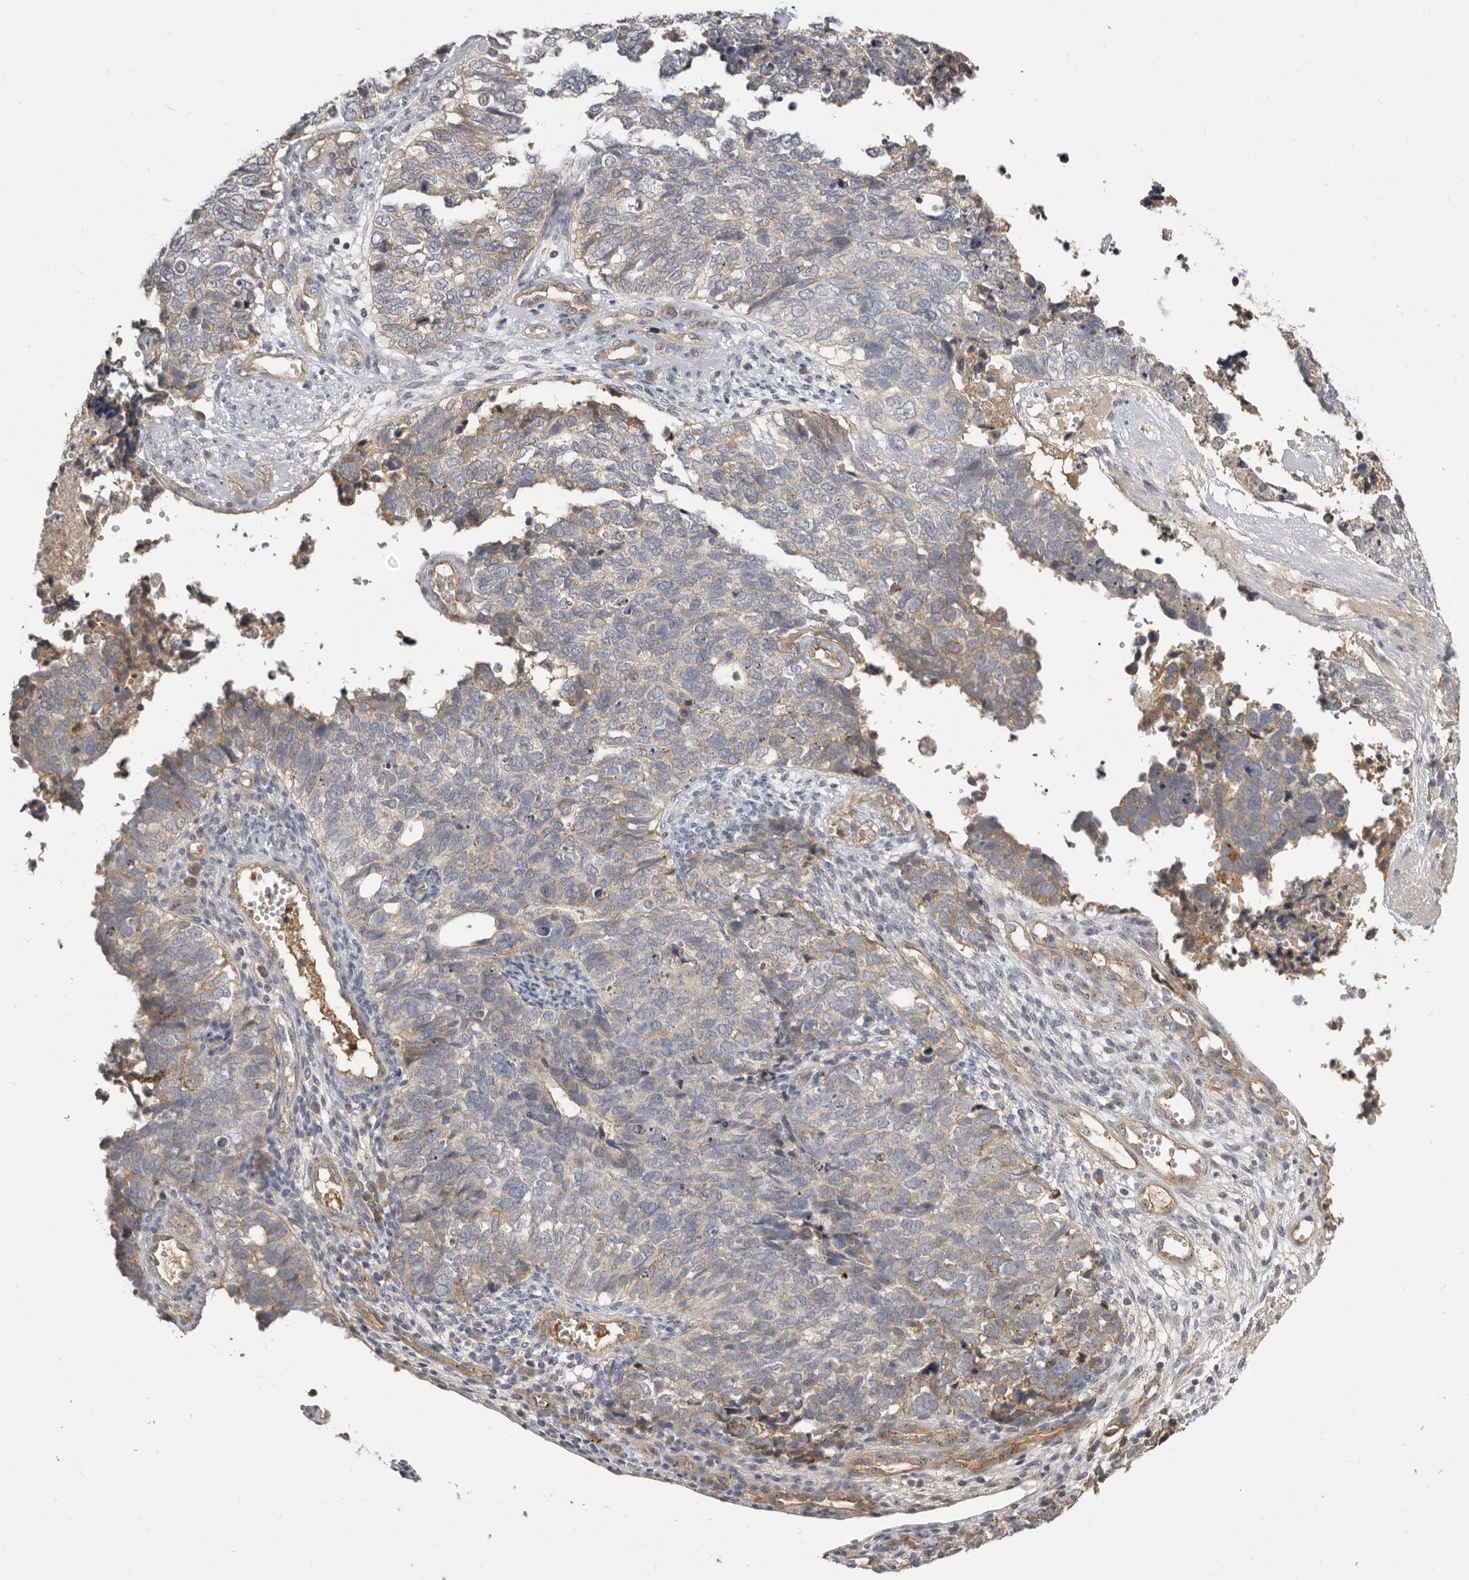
{"staining": {"intensity": "weak", "quantity": "25%-75%", "location": "cytoplasmic/membranous"}, "tissue": "cervical cancer", "cell_type": "Tumor cells", "image_type": "cancer", "snomed": [{"axis": "morphology", "description": "Squamous cell carcinoma, NOS"}, {"axis": "topography", "description": "Cervix"}], "caption": "There is low levels of weak cytoplasmic/membranous staining in tumor cells of cervical cancer, as demonstrated by immunohistochemical staining (brown color).", "gene": "MICALL2", "patient": {"sex": "female", "age": 63}}